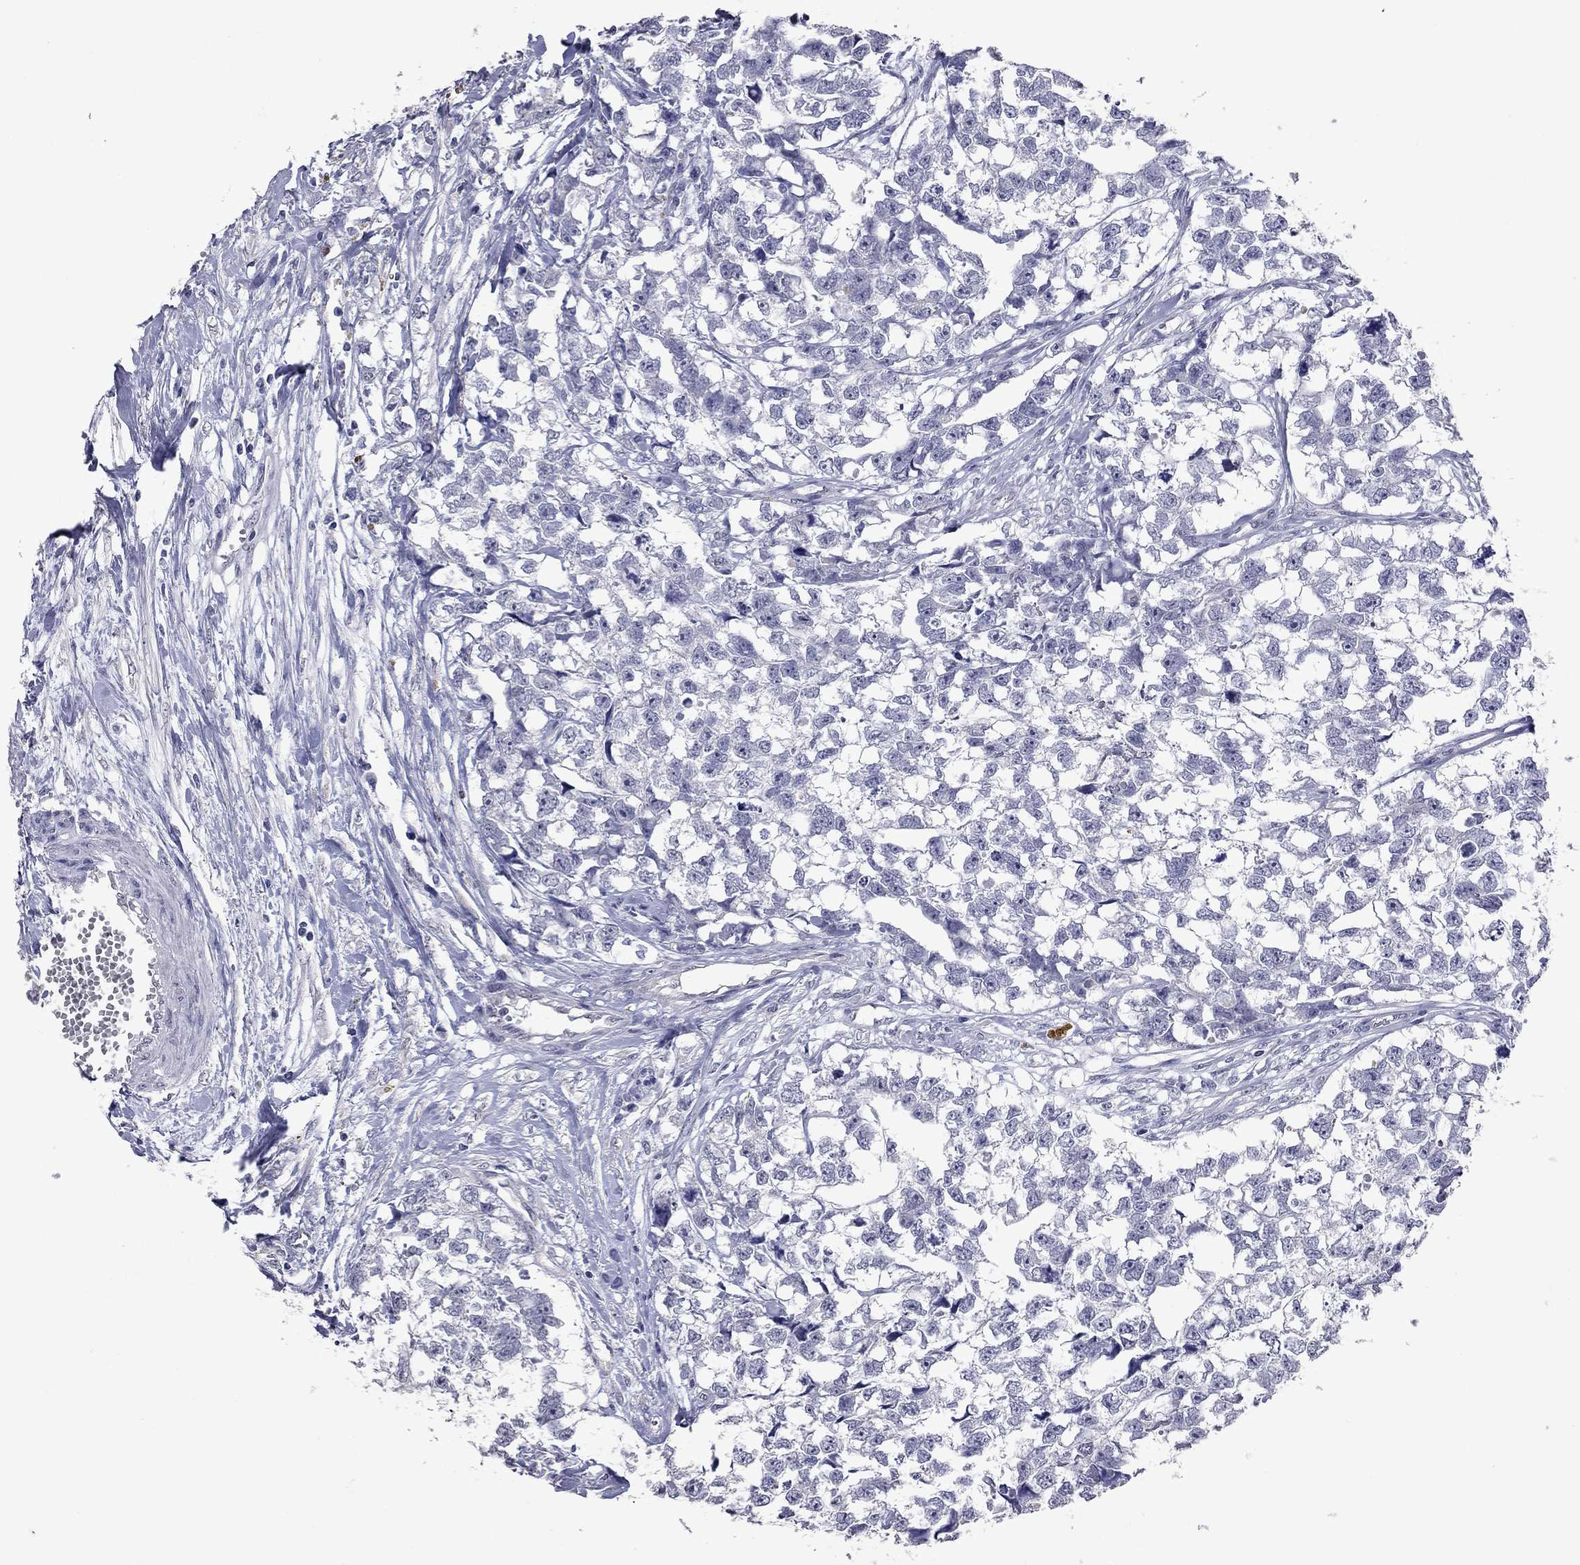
{"staining": {"intensity": "negative", "quantity": "none", "location": "none"}, "tissue": "testis cancer", "cell_type": "Tumor cells", "image_type": "cancer", "snomed": [{"axis": "morphology", "description": "Carcinoma, Embryonal, NOS"}, {"axis": "morphology", "description": "Teratoma, malignant, NOS"}, {"axis": "topography", "description": "Testis"}], "caption": "Immunohistochemical staining of human testis cancer shows no significant positivity in tumor cells.", "gene": "SHOC2", "patient": {"sex": "male", "age": 44}}